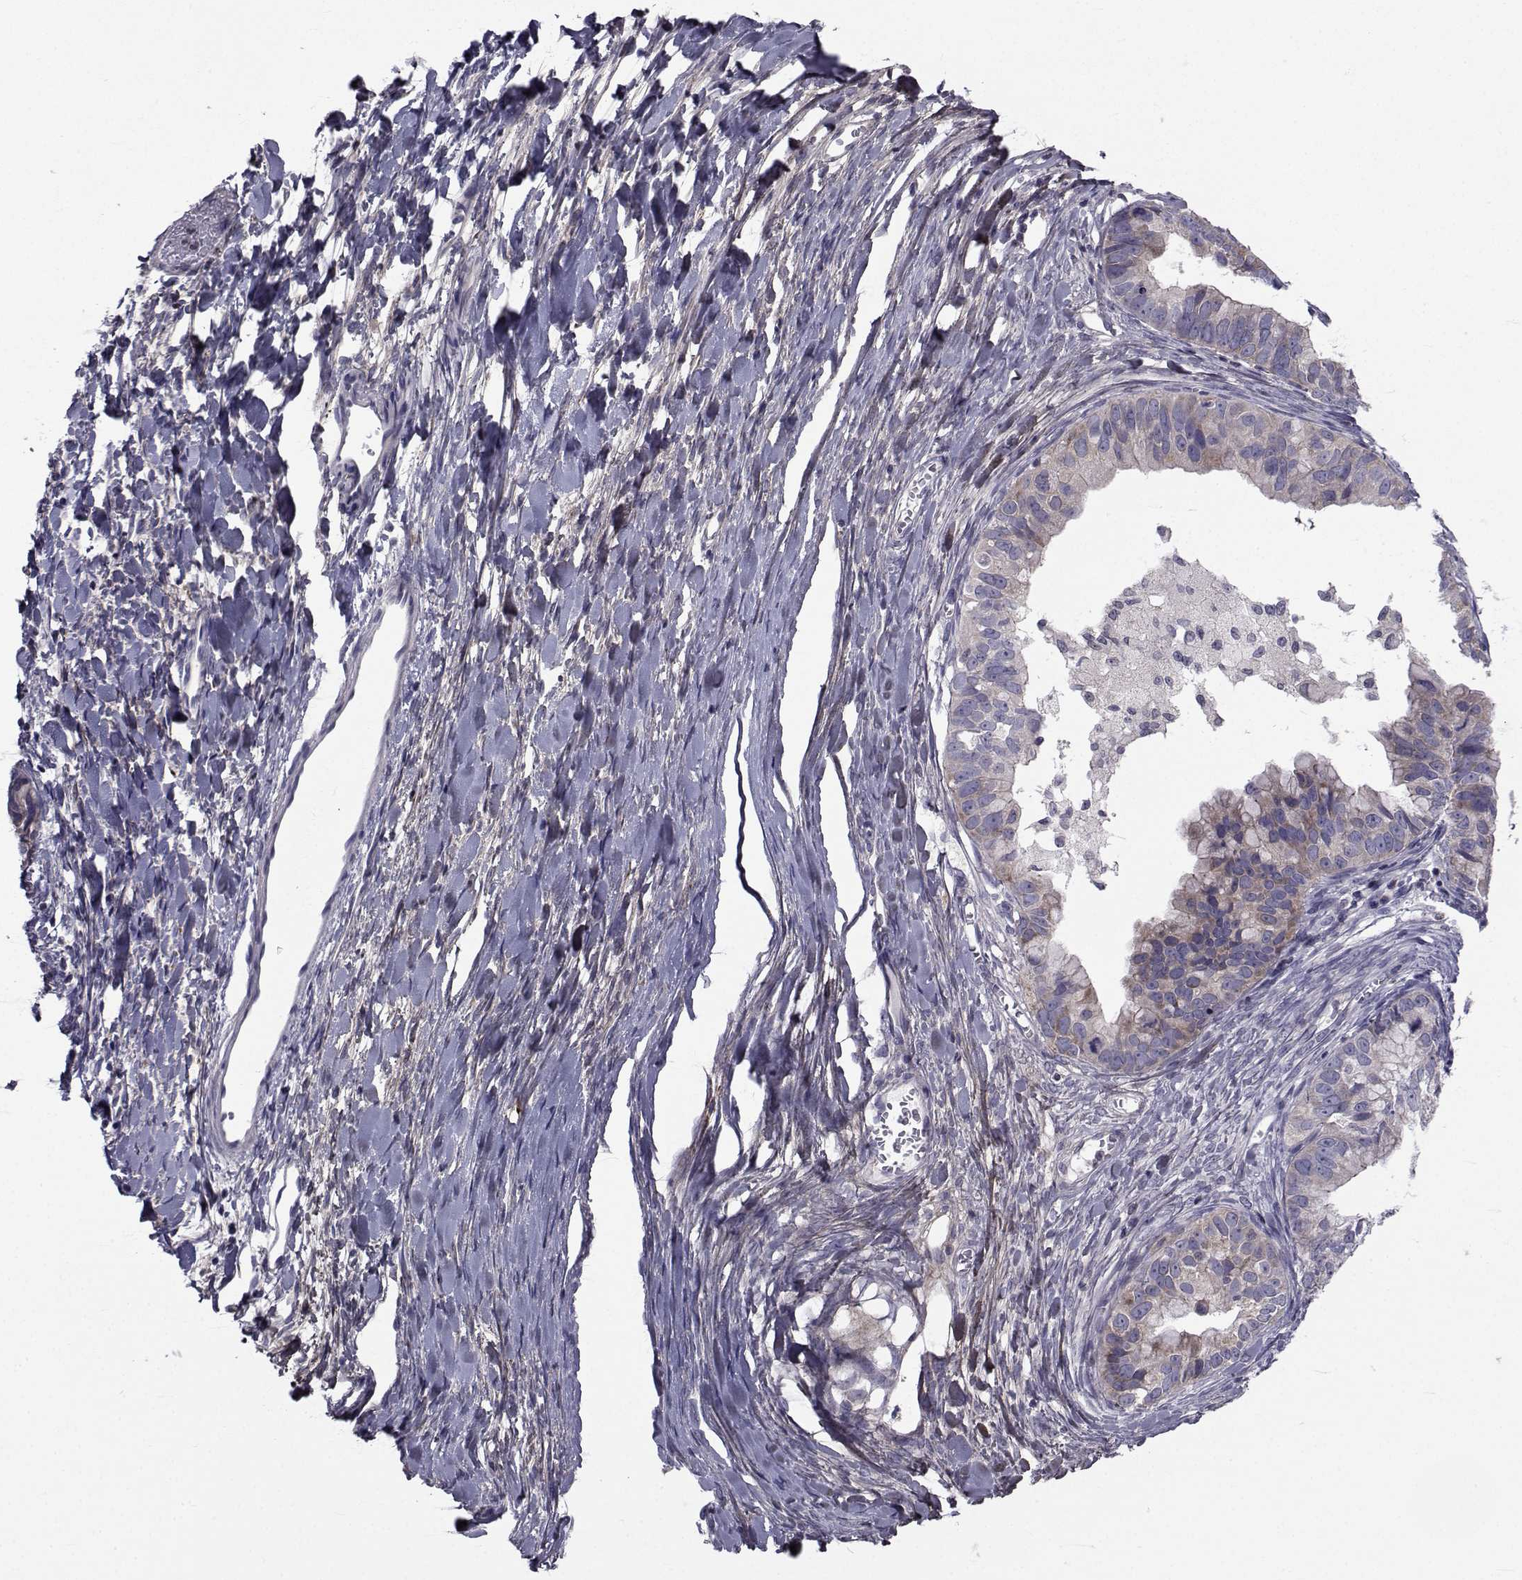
{"staining": {"intensity": "moderate", "quantity": "25%-75%", "location": "cytoplasmic/membranous"}, "tissue": "ovarian cancer", "cell_type": "Tumor cells", "image_type": "cancer", "snomed": [{"axis": "morphology", "description": "Cystadenocarcinoma, mucinous, NOS"}, {"axis": "topography", "description": "Ovary"}], "caption": "High-magnification brightfield microscopy of mucinous cystadenocarcinoma (ovarian) stained with DAB (3,3'-diaminobenzidine) (brown) and counterstained with hematoxylin (blue). tumor cells exhibit moderate cytoplasmic/membranous expression is appreciated in about25%-75% of cells.", "gene": "SLC30A10", "patient": {"sex": "female", "age": 76}}